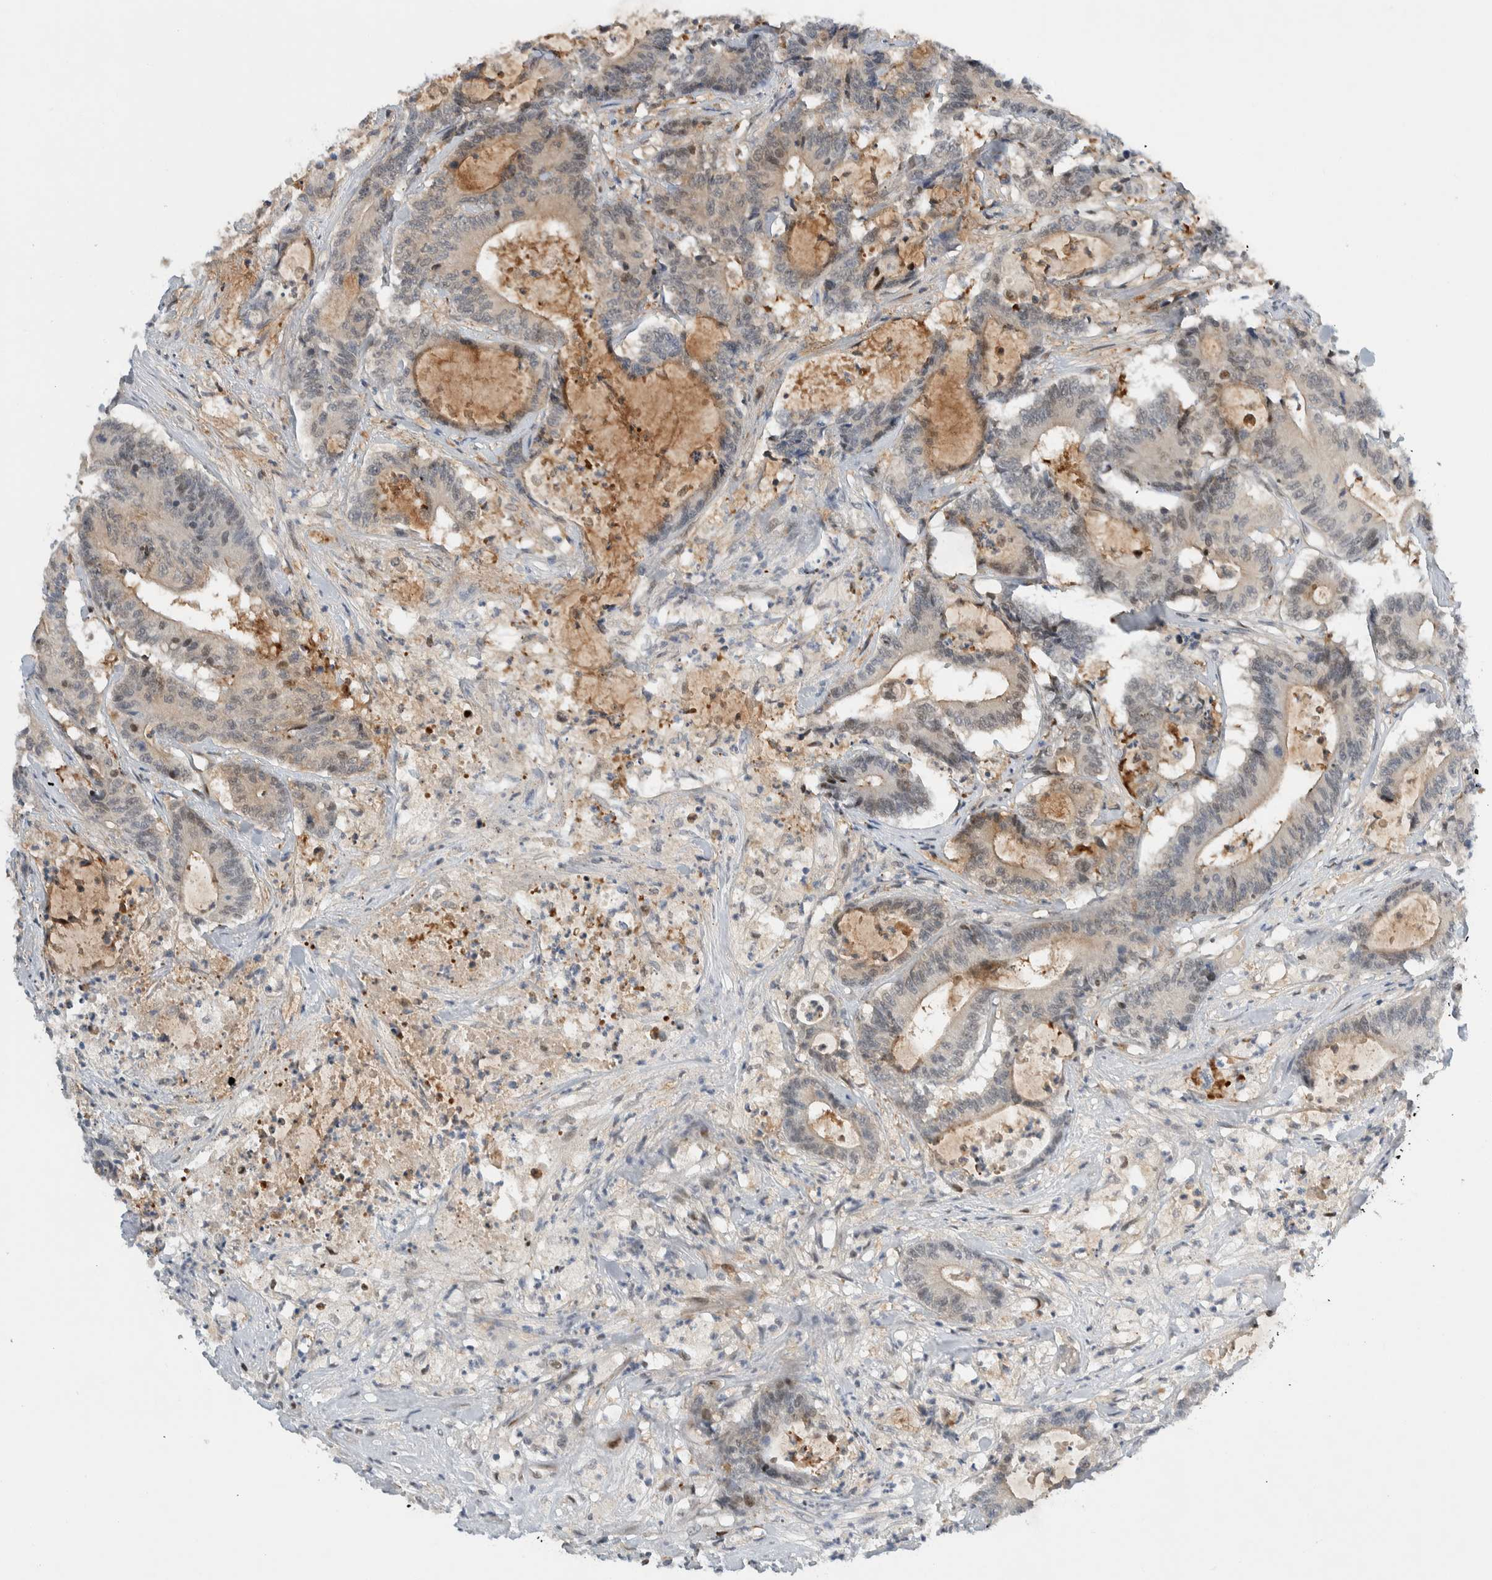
{"staining": {"intensity": "moderate", "quantity": ">75%", "location": "cytoplasmic/membranous,nuclear"}, "tissue": "colorectal cancer", "cell_type": "Tumor cells", "image_type": "cancer", "snomed": [{"axis": "morphology", "description": "Adenocarcinoma, NOS"}, {"axis": "topography", "description": "Colon"}], "caption": "Adenocarcinoma (colorectal) stained with a brown dye reveals moderate cytoplasmic/membranous and nuclear positive expression in about >75% of tumor cells.", "gene": "NCR3LG1", "patient": {"sex": "female", "age": 84}}